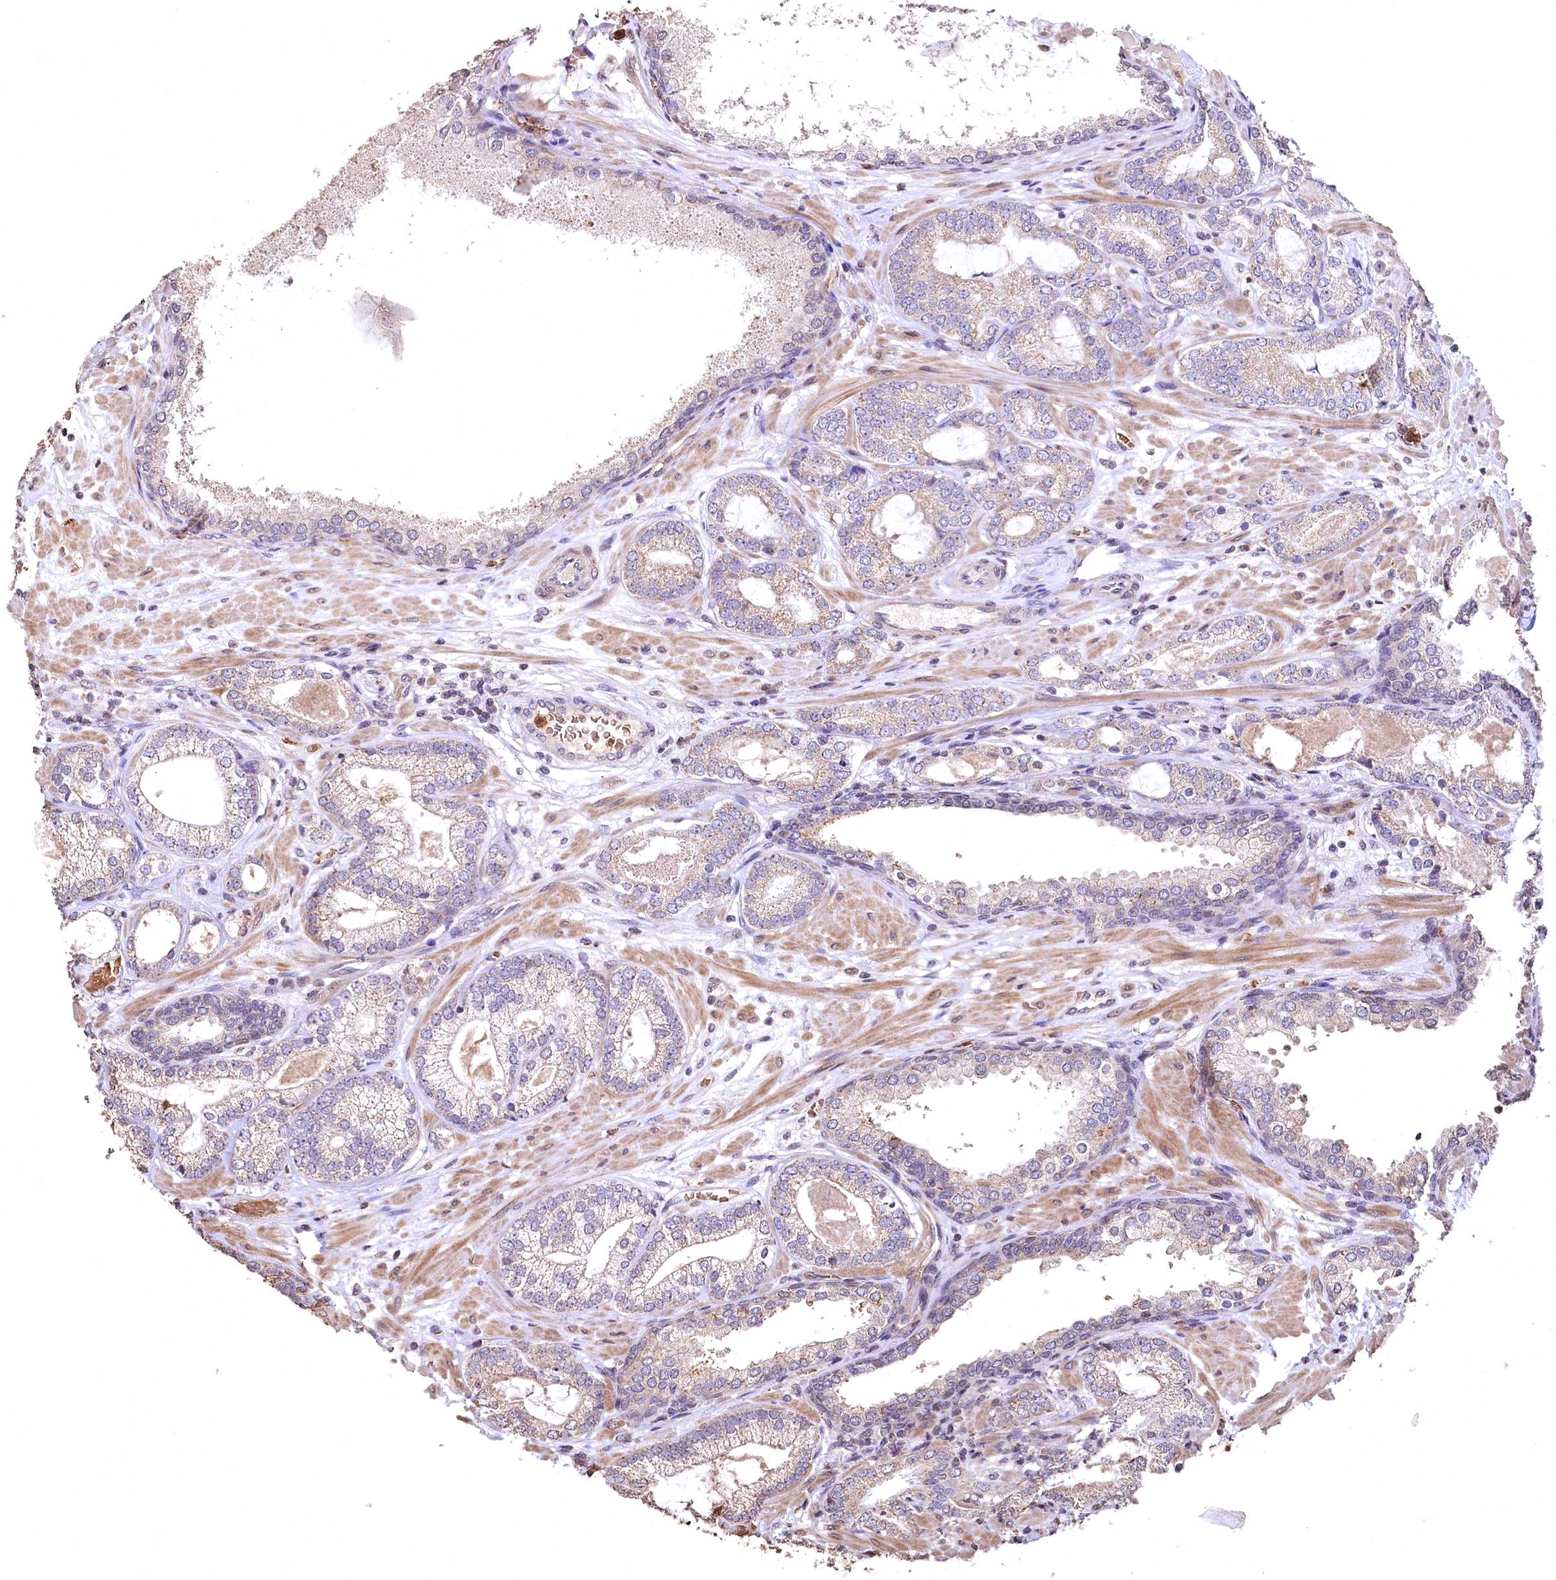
{"staining": {"intensity": "weak", "quantity": ">75%", "location": "cytoplasmic/membranous"}, "tissue": "prostate cancer", "cell_type": "Tumor cells", "image_type": "cancer", "snomed": [{"axis": "morphology", "description": "Adenocarcinoma, High grade"}, {"axis": "topography", "description": "Prostate"}], "caption": "DAB (3,3'-diaminobenzidine) immunohistochemical staining of human prostate cancer (high-grade adenocarcinoma) exhibits weak cytoplasmic/membranous protein positivity in about >75% of tumor cells. (IHC, brightfield microscopy, high magnification).", "gene": "SPTA1", "patient": {"sex": "male", "age": 60}}